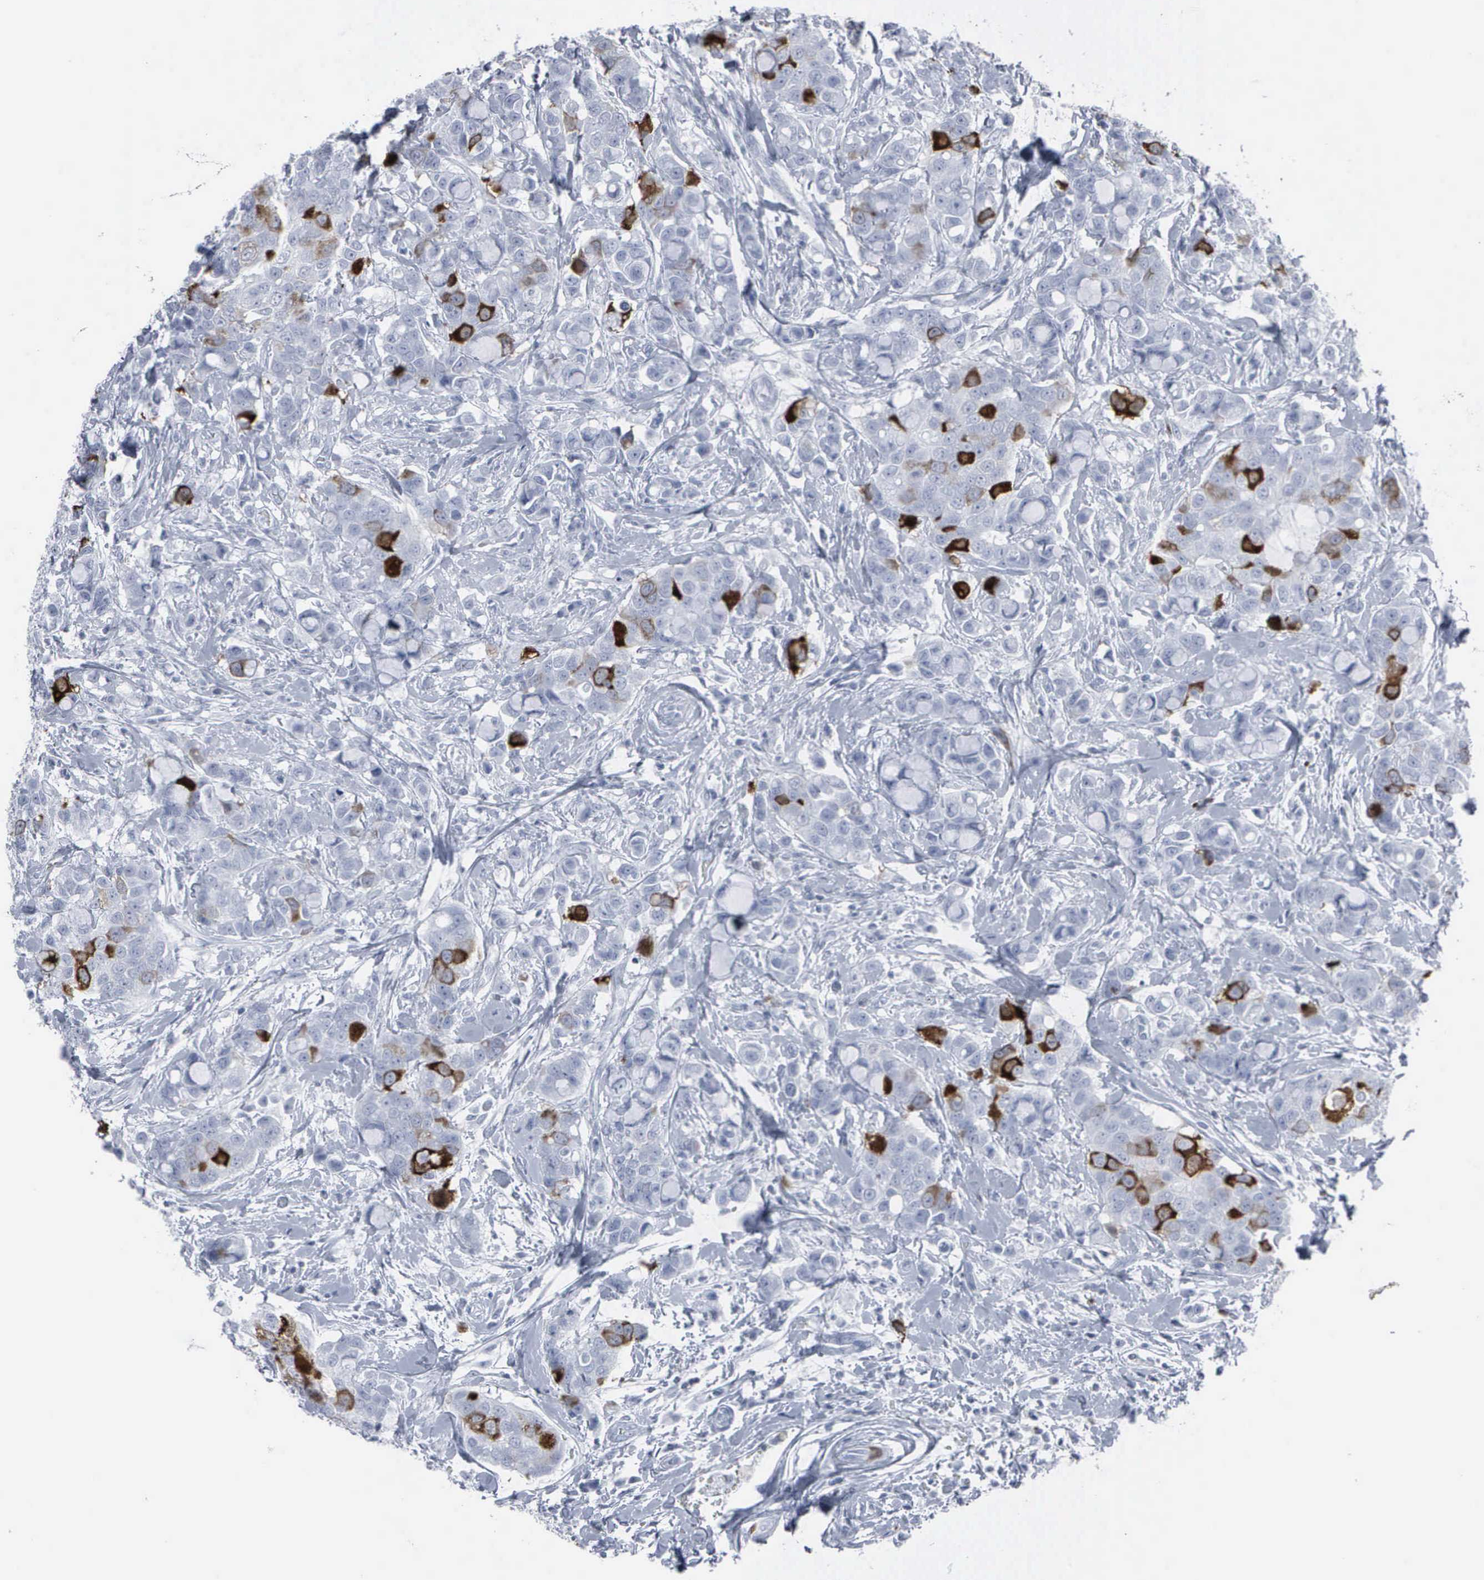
{"staining": {"intensity": "moderate", "quantity": "<25%", "location": "cytoplasmic/membranous,nuclear"}, "tissue": "breast cancer", "cell_type": "Tumor cells", "image_type": "cancer", "snomed": [{"axis": "morphology", "description": "Duct carcinoma"}, {"axis": "topography", "description": "Breast"}], "caption": "Moderate cytoplasmic/membranous and nuclear protein positivity is identified in about <25% of tumor cells in breast cancer. Nuclei are stained in blue.", "gene": "CCNB1", "patient": {"sex": "female", "age": 27}}